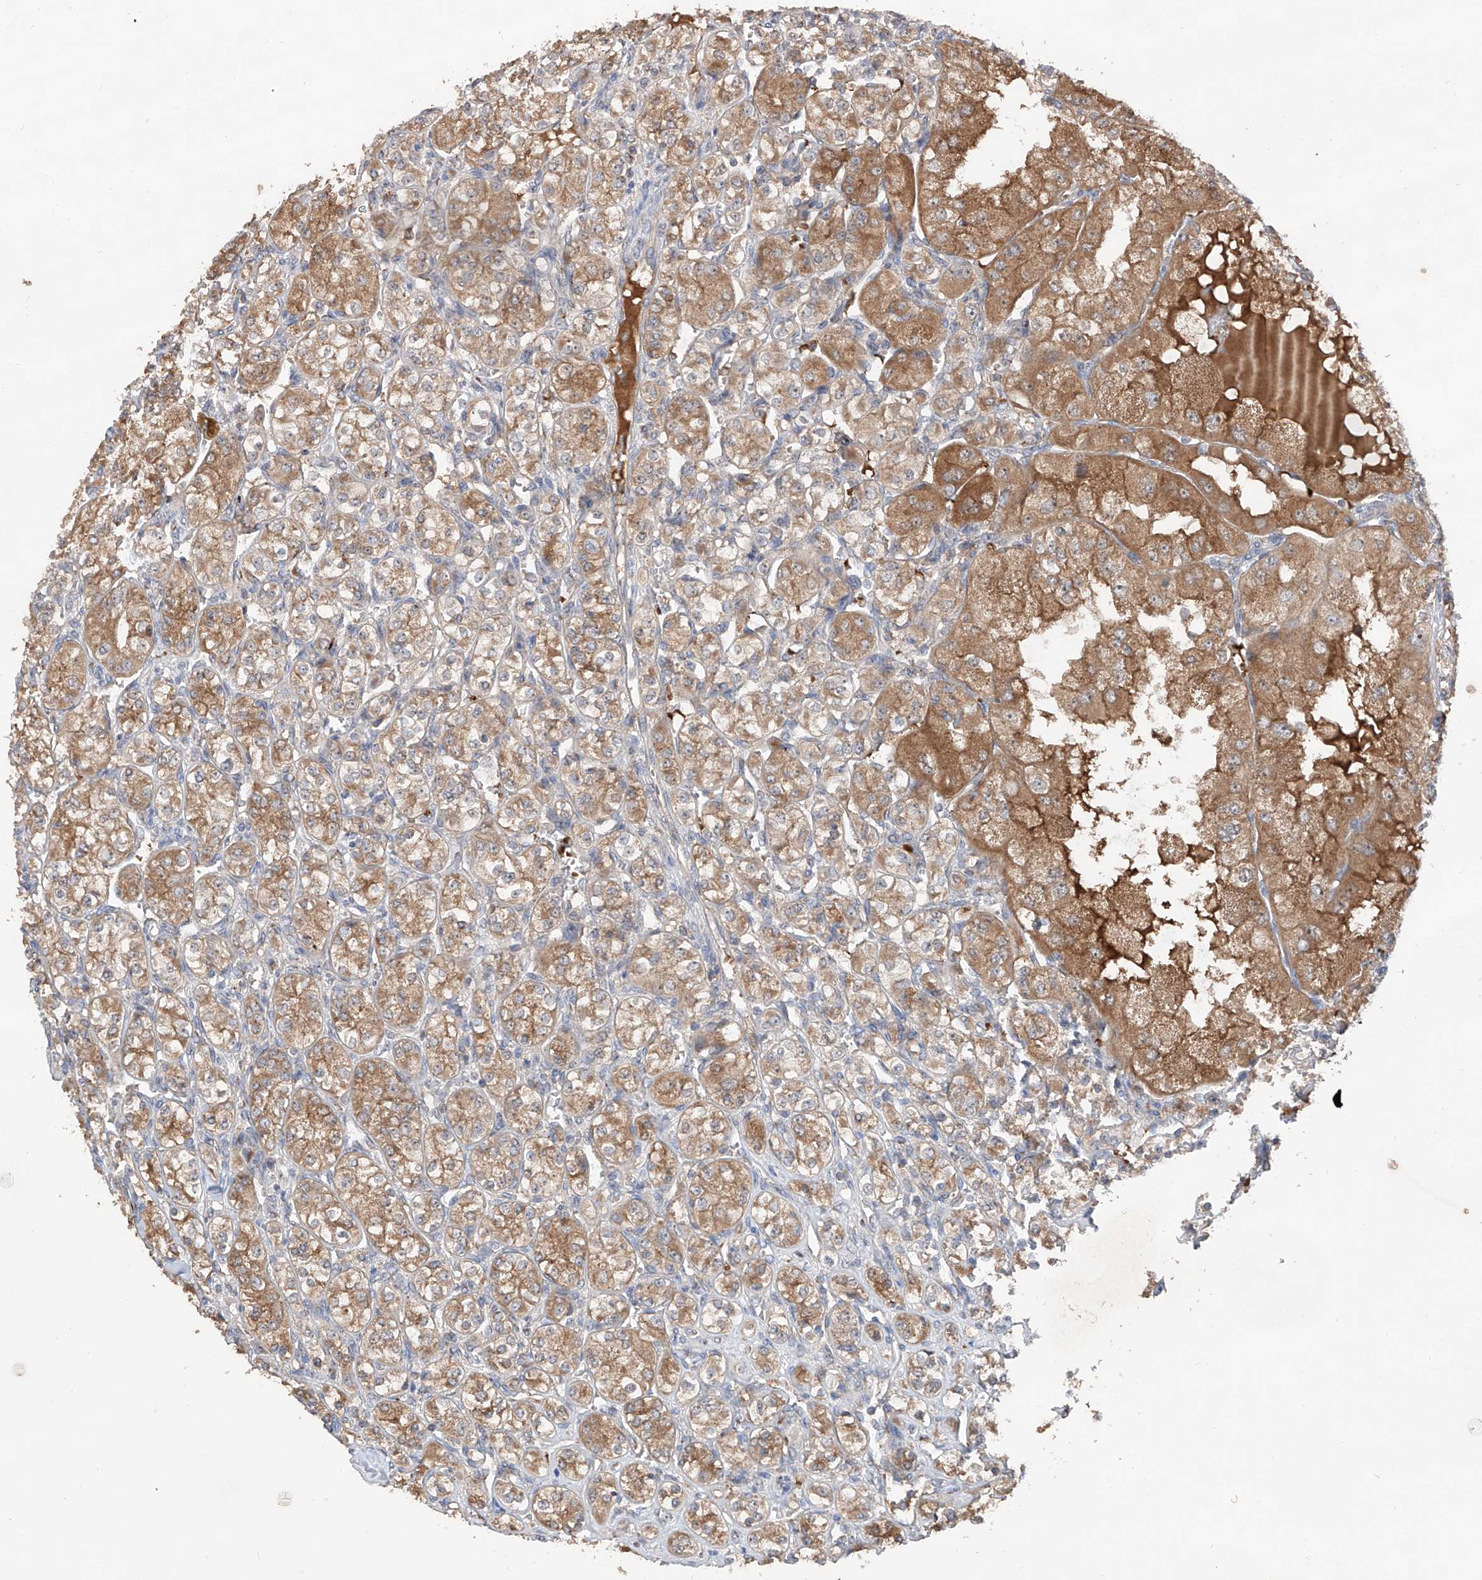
{"staining": {"intensity": "moderate", "quantity": ">75%", "location": "cytoplasmic/membranous"}, "tissue": "renal cancer", "cell_type": "Tumor cells", "image_type": "cancer", "snomed": [{"axis": "morphology", "description": "Adenocarcinoma, NOS"}, {"axis": "topography", "description": "Kidney"}], "caption": "DAB immunohistochemical staining of adenocarcinoma (renal) demonstrates moderate cytoplasmic/membranous protein positivity in about >75% of tumor cells. Using DAB (3,3'-diaminobenzidine) (brown) and hematoxylin (blue) stains, captured at high magnification using brightfield microscopy.", "gene": "EDN1", "patient": {"sex": "male", "age": 77}}